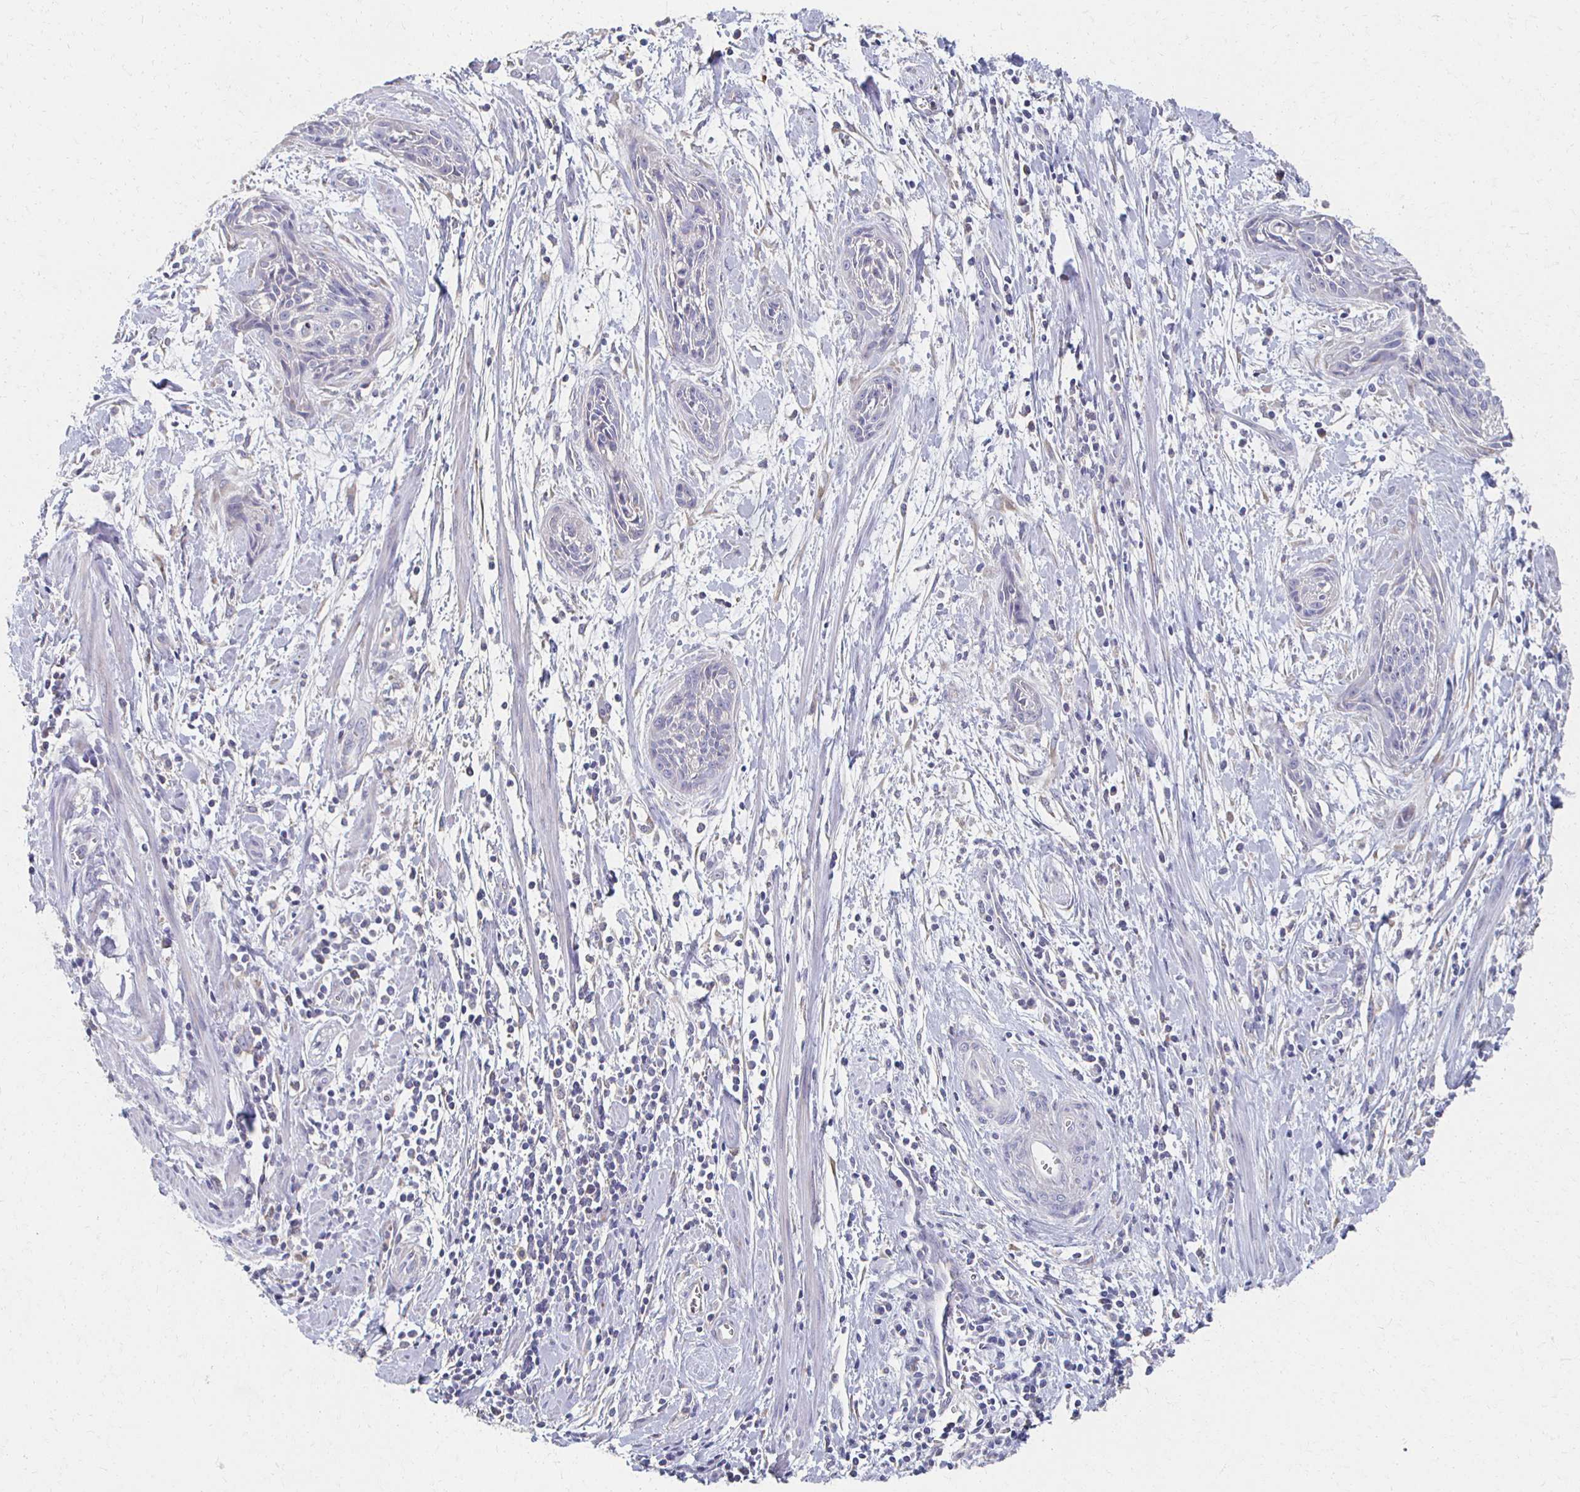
{"staining": {"intensity": "negative", "quantity": "none", "location": "none"}, "tissue": "cervical cancer", "cell_type": "Tumor cells", "image_type": "cancer", "snomed": [{"axis": "morphology", "description": "Squamous cell carcinoma, NOS"}, {"axis": "topography", "description": "Cervix"}], "caption": "An immunohistochemistry micrograph of cervical cancer (squamous cell carcinoma) is shown. There is no staining in tumor cells of cervical cancer (squamous cell carcinoma). The staining was performed using DAB (3,3'-diaminobenzidine) to visualize the protein expression in brown, while the nuclei were stained in blue with hematoxylin (Magnification: 20x).", "gene": "CX3CR1", "patient": {"sex": "female", "age": 55}}